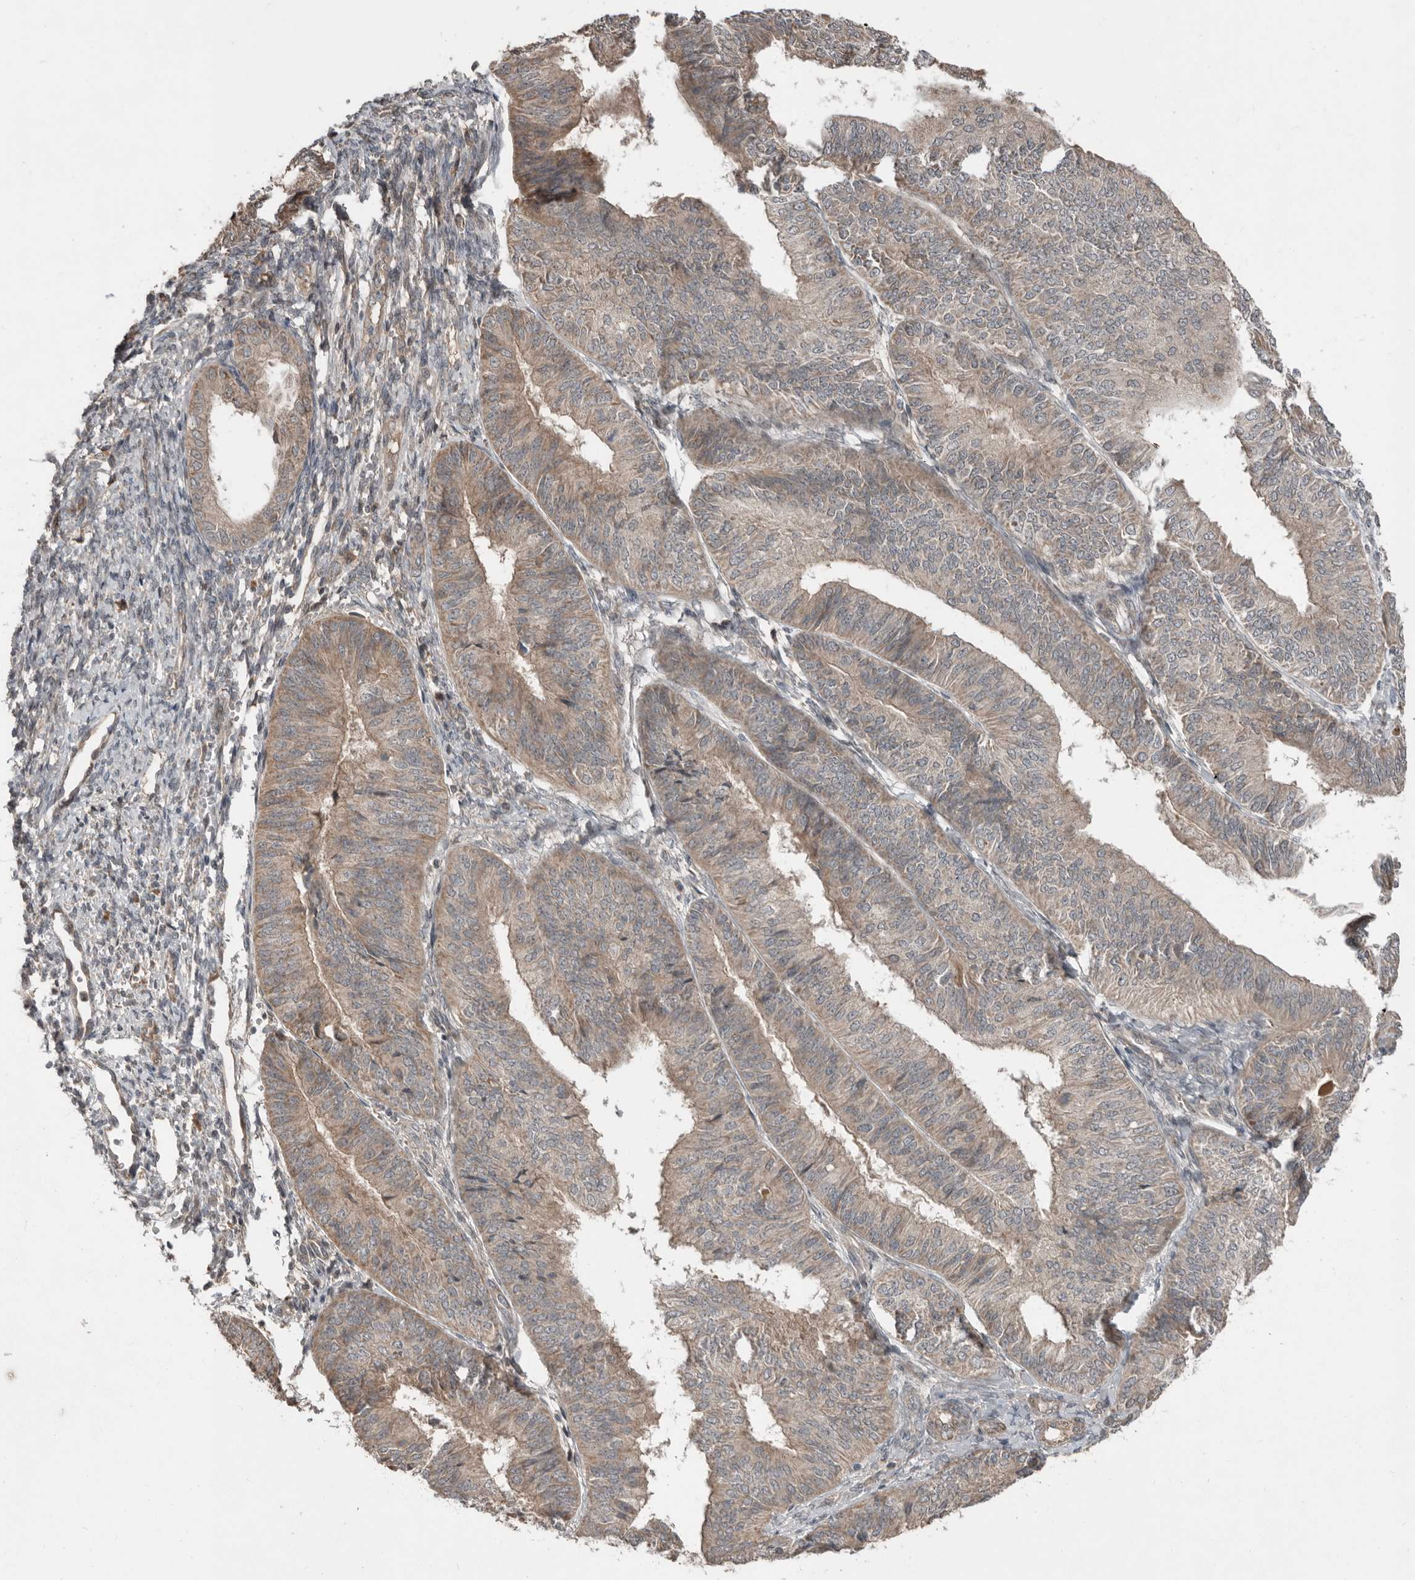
{"staining": {"intensity": "weak", "quantity": "25%-75%", "location": "cytoplasmic/membranous"}, "tissue": "endometrial cancer", "cell_type": "Tumor cells", "image_type": "cancer", "snomed": [{"axis": "morphology", "description": "Adenocarcinoma, NOS"}, {"axis": "topography", "description": "Endometrium"}], "caption": "Immunohistochemistry (IHC) histopathology image of human adenocarcinoma (endometrial) stained for a protein (brown), which reveals low levels of weak cytoplasmic/membranous expression in about 25%-75% of tumor cells.", "gene": "SLC6A7", "patient": {"sex": "female", "age": 58}}